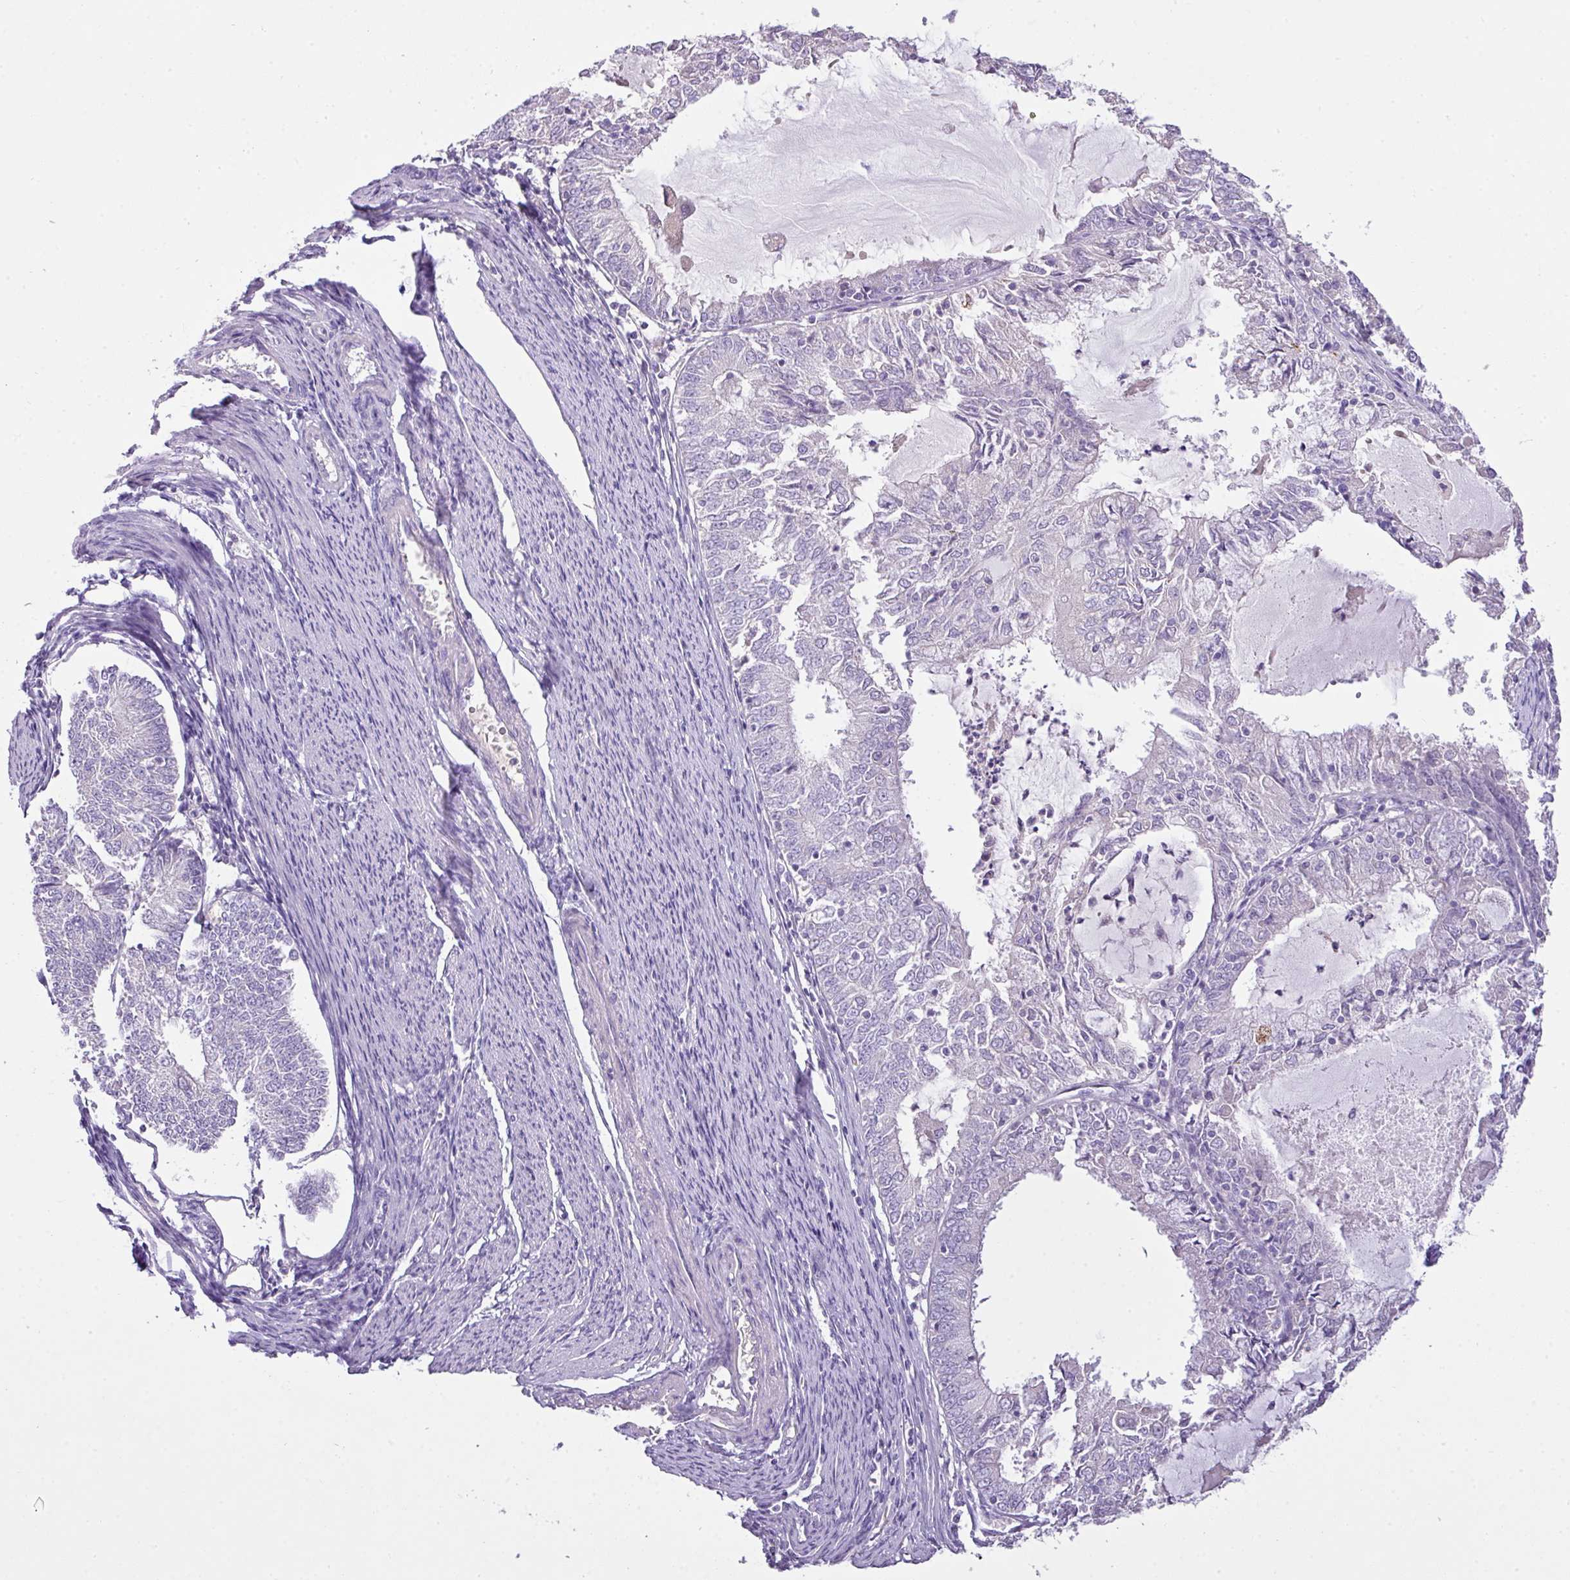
{"staining": {"intensity": "negative", "quantity": "none", "location": "none"}, "tissue": "endometrial cancer", "cell_type": "Tumor cells", "image_type": "cancer", "snomed": [{"axis": "morphology", "description": "Adenocarcinoma, NOS"}, {"axis": "topography", "description": "Endometrium"}], "caption": "DAB immunohistochemical staining of human adenocarcinoma (endometrial) shows no significant staining in tumor cells.", "gene": "OR6C6", "patient": {"sex": "female", "age": 57}}